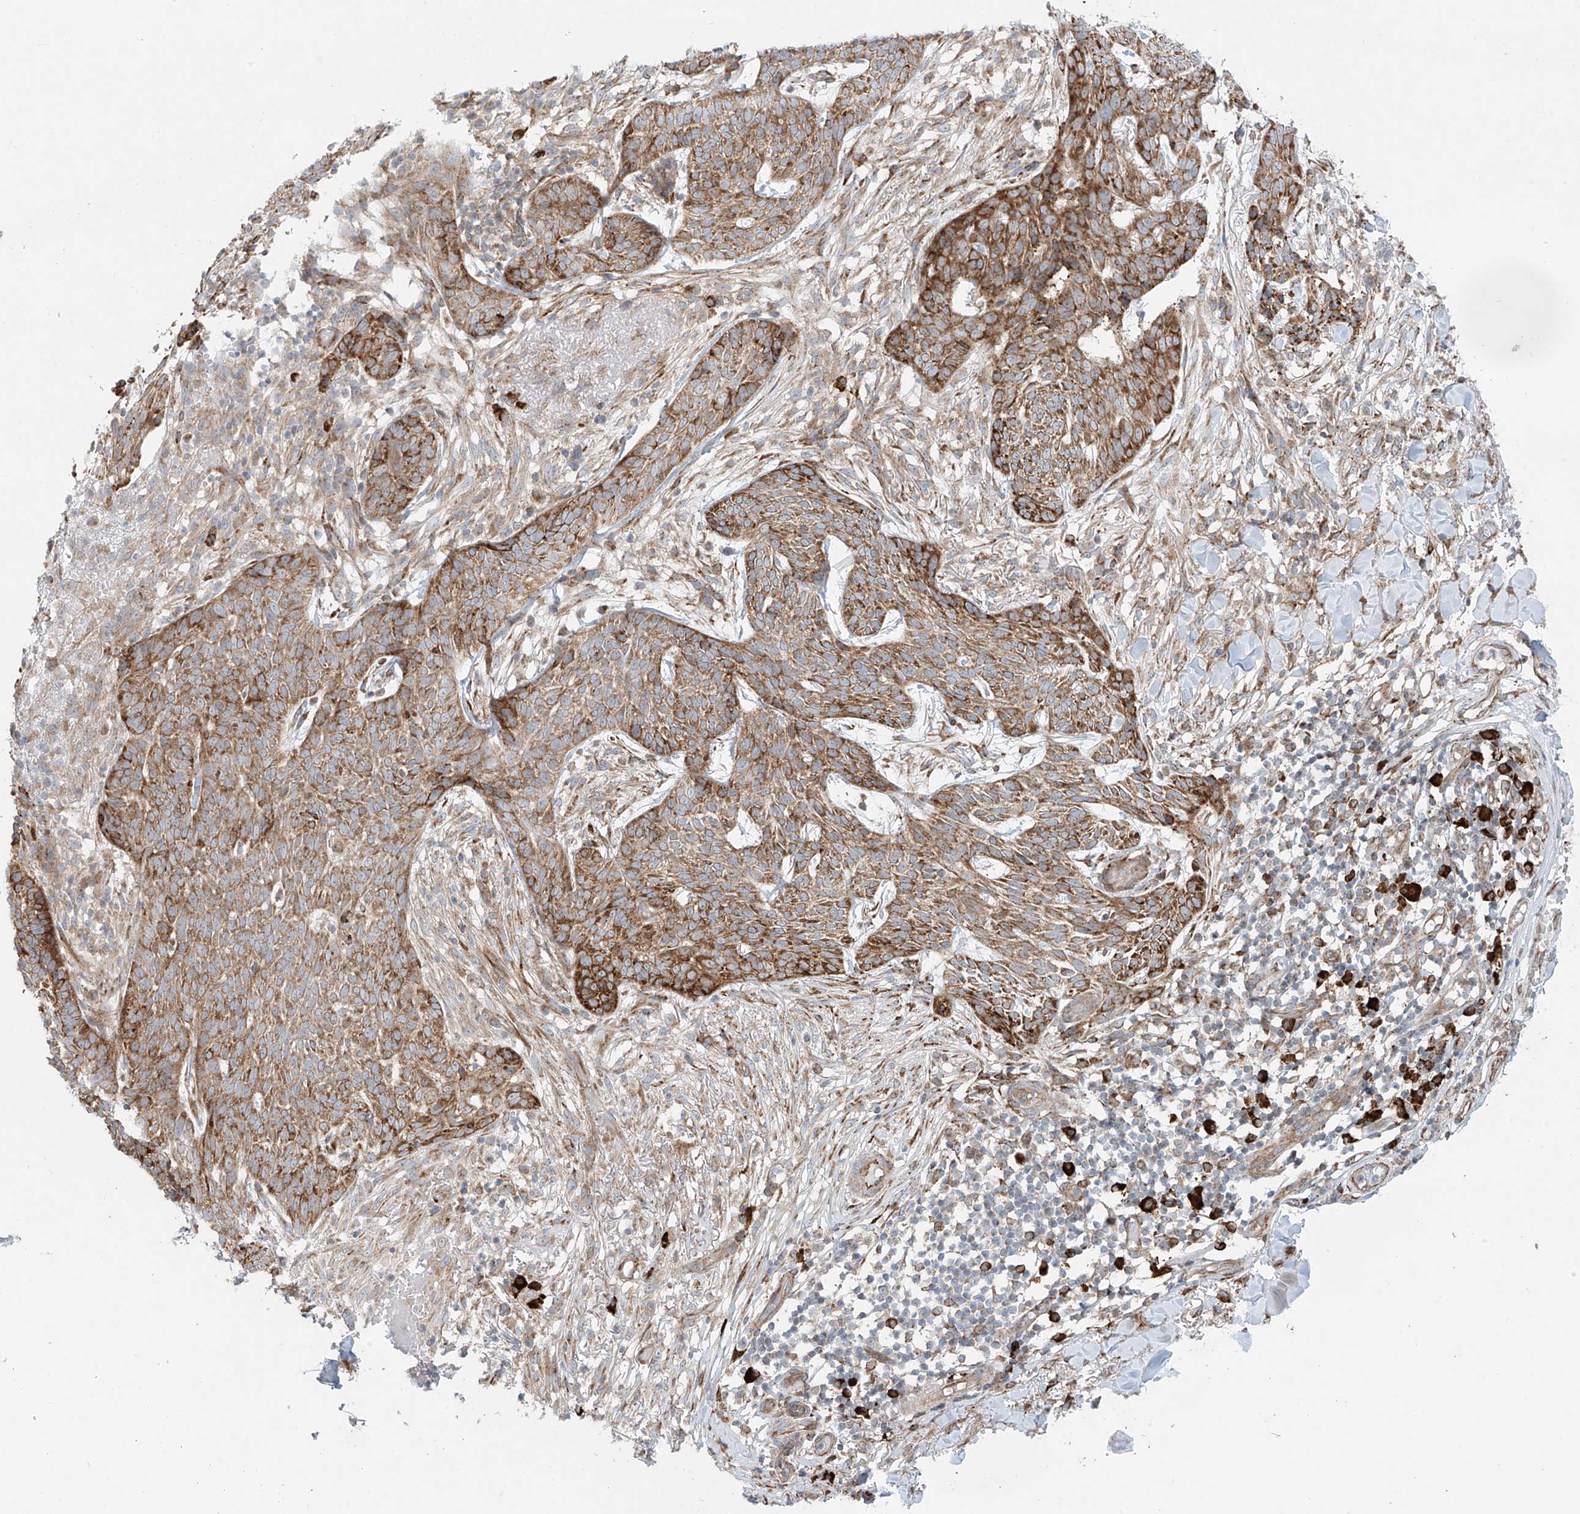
{"staining": {"intensity": "moderate", "quantity": ">75%", "location": "cytoplasmic/membranous"}, "tissue": "skin cancer", "cell_type": "Tumor cells", "image_type": "cancer", "snomed": [{"axis": "morphology", "description": "Normal tissue, NOS"}, {"axis": "morphology", "description": "Basal cell carcinoma"}, {"axis": "topography", "description": "Skin"}], "caption": "Immunohistochemical staining of human skin basal cell carcinoma shows moderate cytoplasmic/membranous protein expression in about >75% of tumor cells.", "gene": "EIPR1", "patient": {"sex": "male", "age": 64}}